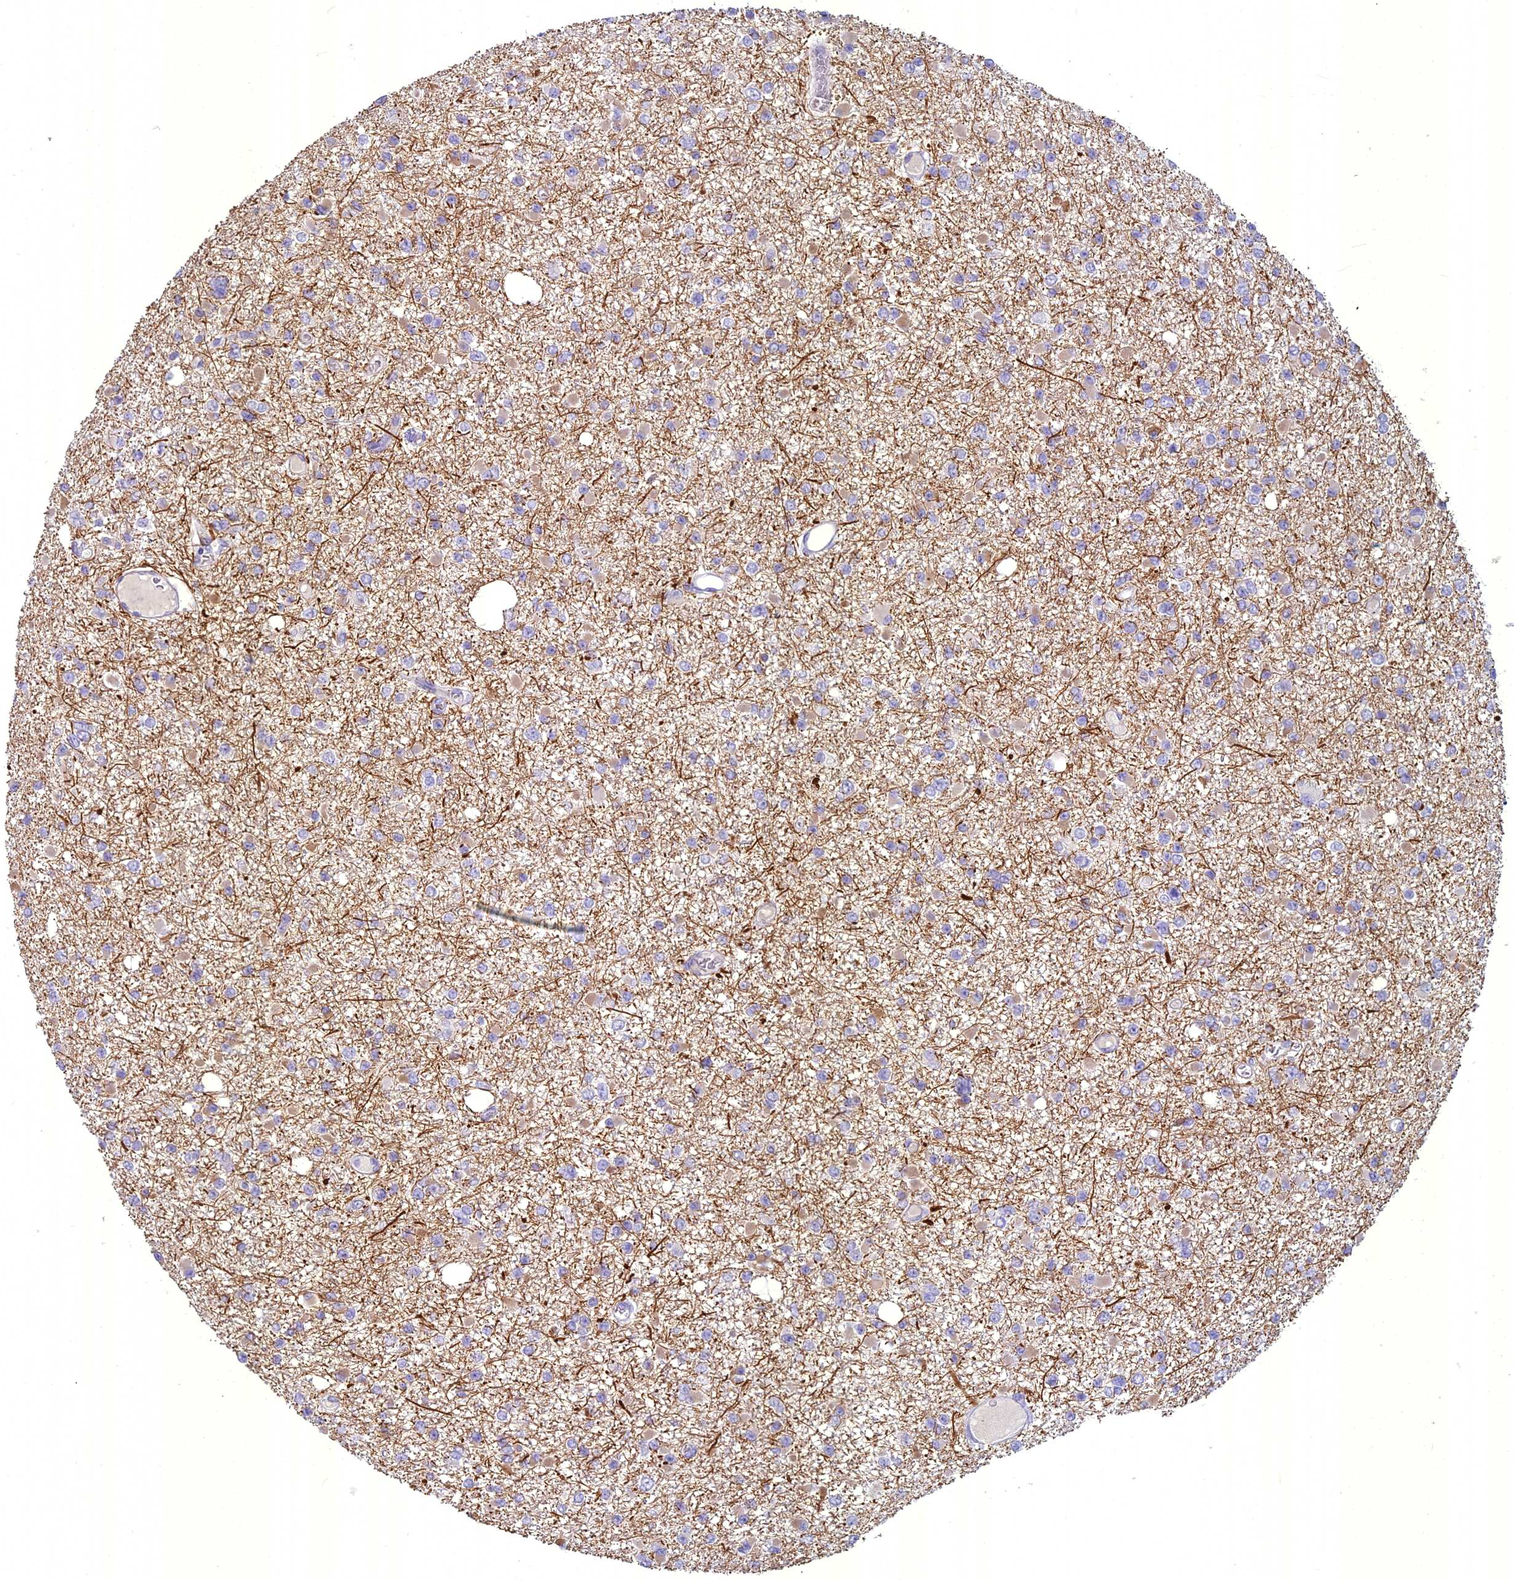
{"staining": {"intensity": "weak", "quantity": "25%-75%", "location": "cytoplasmic/membranous"}, "tissue": "glioma", "cell_type": "Tumor cells", "image_type": "cancer", "snomed": [{"axis": "morphology", "description": "Glioma, malignant, Low grade"}, {"axis": "topography", "description": "Brain"}], "caption": "Human glioma stained with a protein marker displays weak staining in tumor cells.", "gene": "UNC80", "patient": {"sex": "female", "age": 22}}